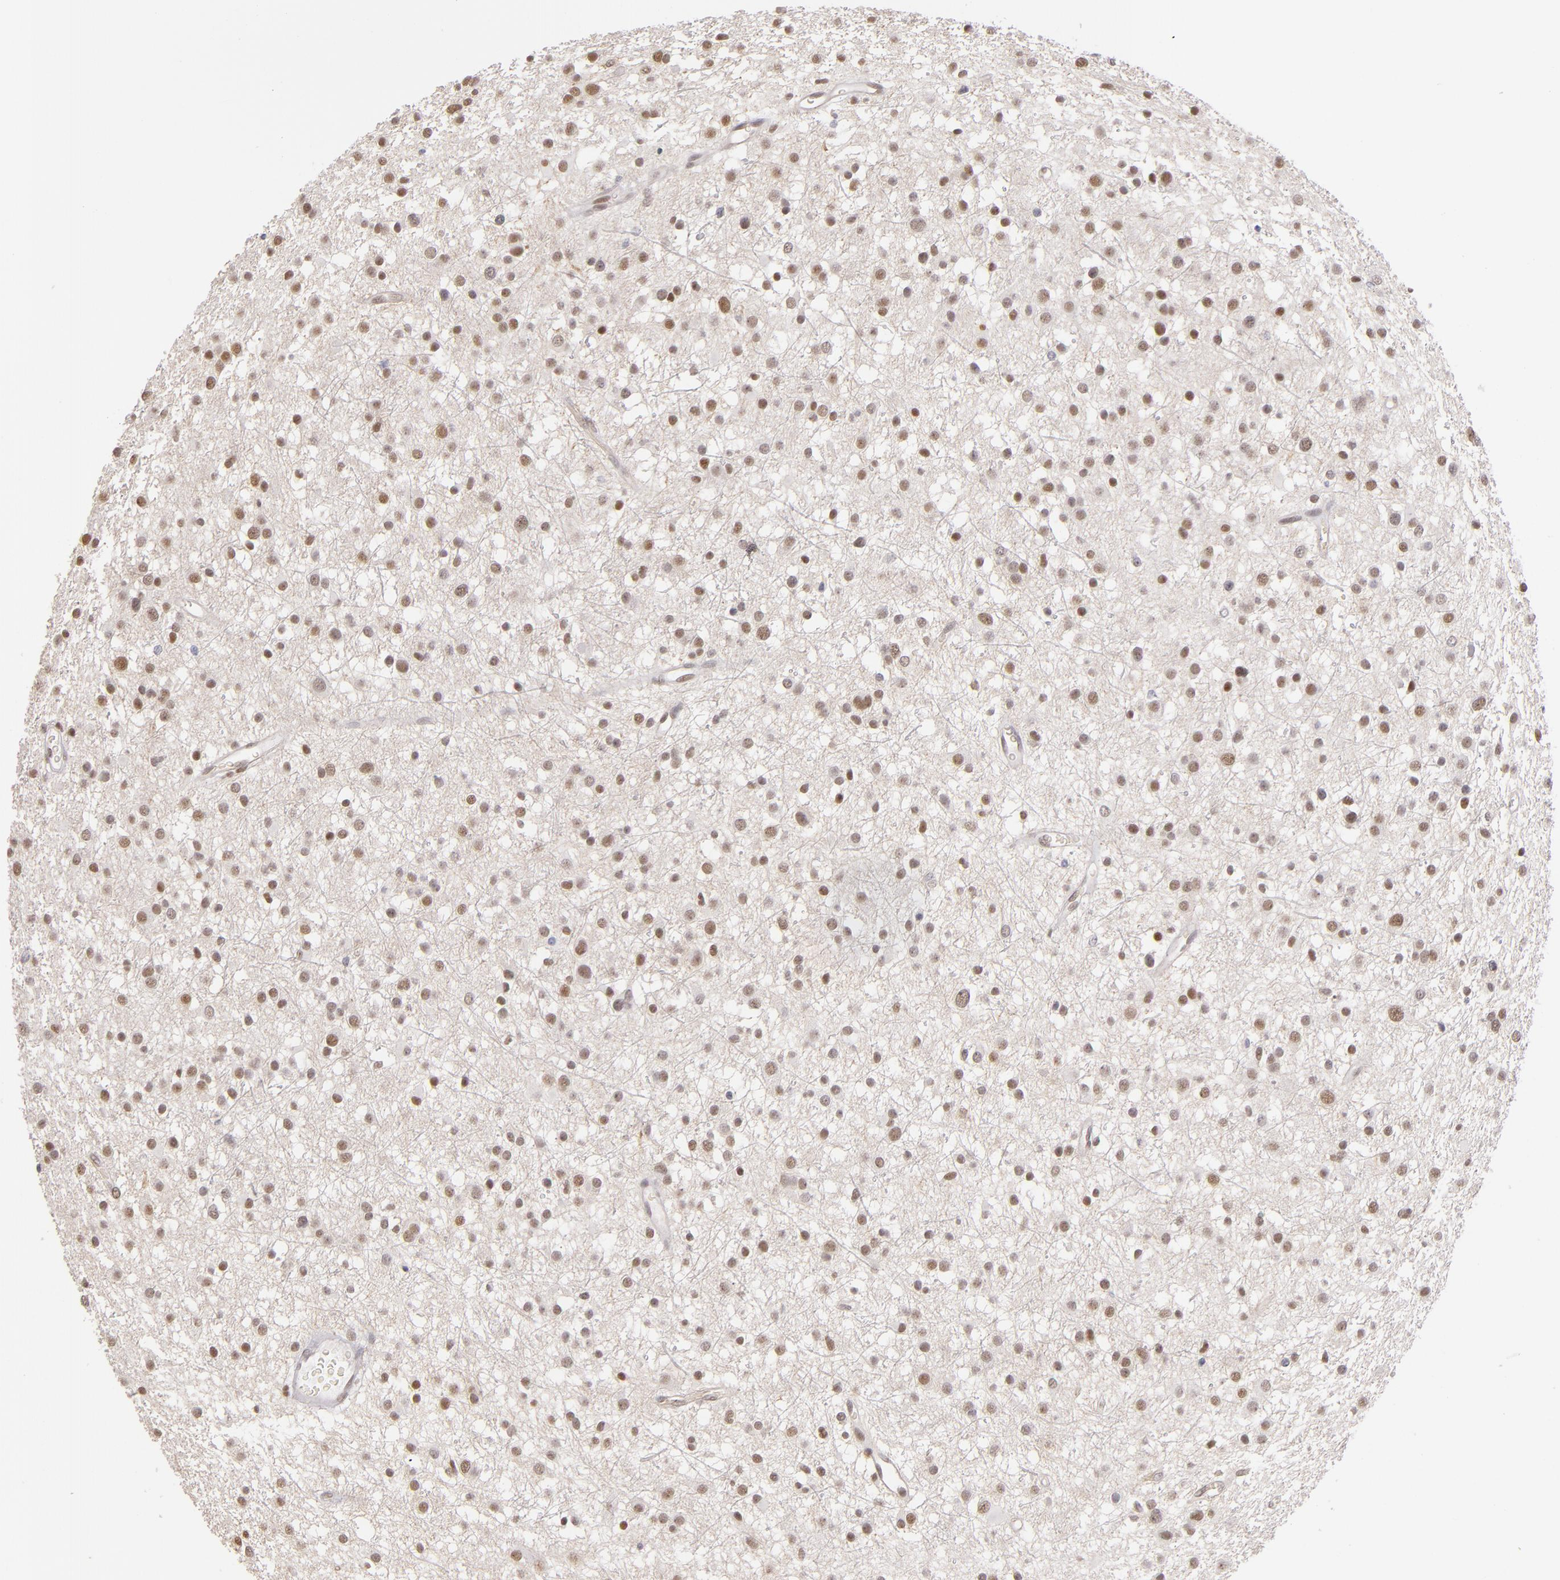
{"staining": {"intensity": "weak", "quantity": "25%-75%", "location": "nuclear"}, "tissue": "glioma", "cell_type": "Tumor cells", "image_type": "cancer", "snomed": [{"axis": "morphology", "description": "Glioma, malignant, Low grade"}, {"axis": "topography", "description": "Brain"}], "caption": "Low-grade glioma (malignant) stained with a brown dye displays weak nuclear positive positivity in approximately 25%-75% of tumor cells.", "gene": "NCOR2", "patient": {"sex": "female", "age": 36}}